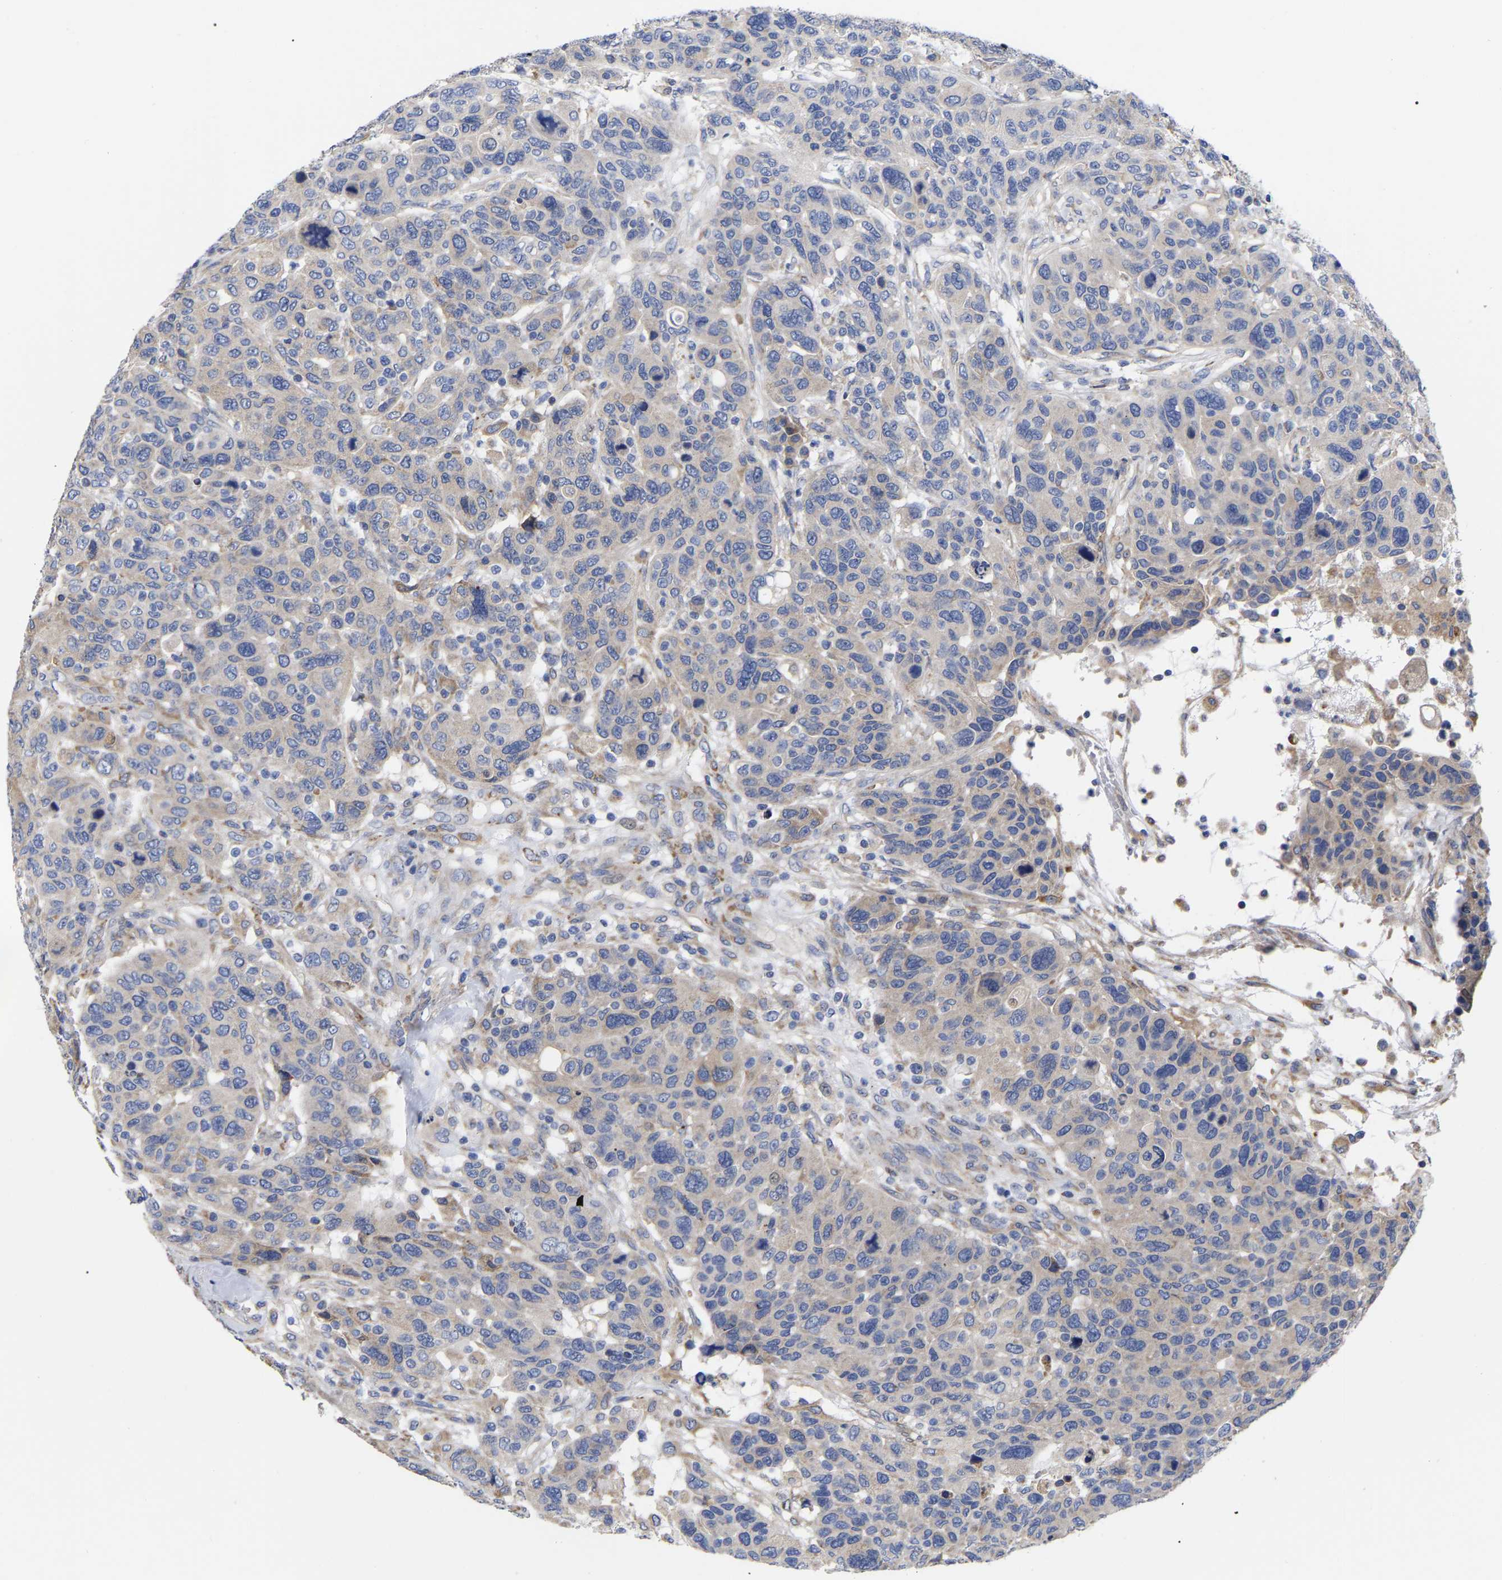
{"staining": {"intensity": "weak", "quantity": "<25%", "location": "cytoplasmic/membranous"}, "tissue": "breast cancer", "cell_type": "Tumor cells", "image_type": "cancer", "snomed": [{"axis": "morphology", "description": "Duct carcinoma"}, {"axis": "topography", "description": "Breast"}], "caption": "The photomicrograph reveals no significant positivity in tumor cells of breast cancer.", "gene": "CFAP298", "patient": {"sex": "female", "age": 37}}